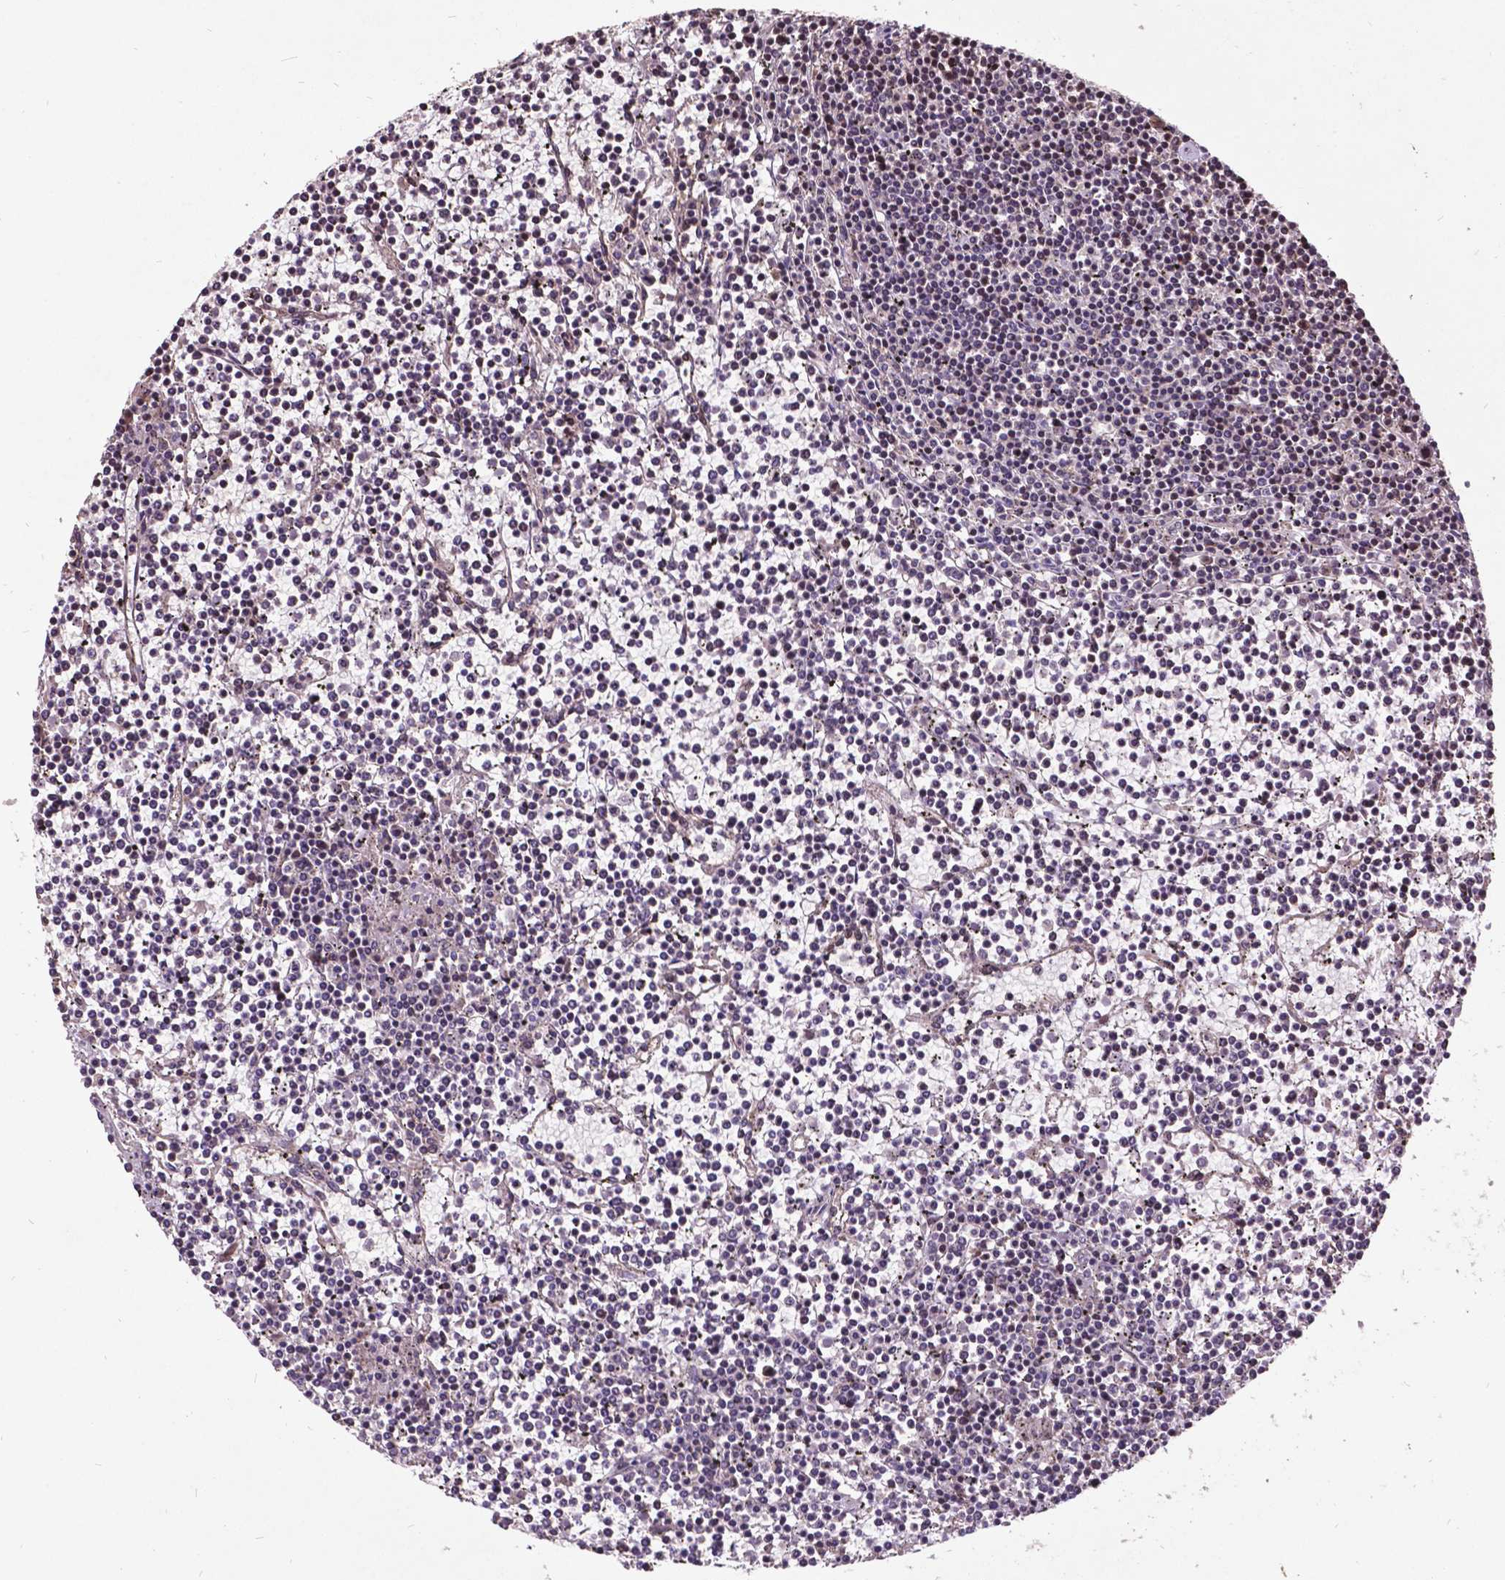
{"staining": {"intensity": "negative", "quantity": "none", "location": "none"}, "tissue": "lymphoma", "cell_type": "Tumor cells", "image_type": "cancer", "snomed": [{"axis": "morphology", "description": "Malignant lymphoma, non-Hodgkin's type, Low grade"}, {"axis": "topography", "description": "Spleen"}], "caption": "Human lymphoma stained for a protein using immunohistochemistry (IHC) exhibits no staining in tumor cells.", "gene": "AP1S3", "patient": {"sex": "female", "age": 19}}